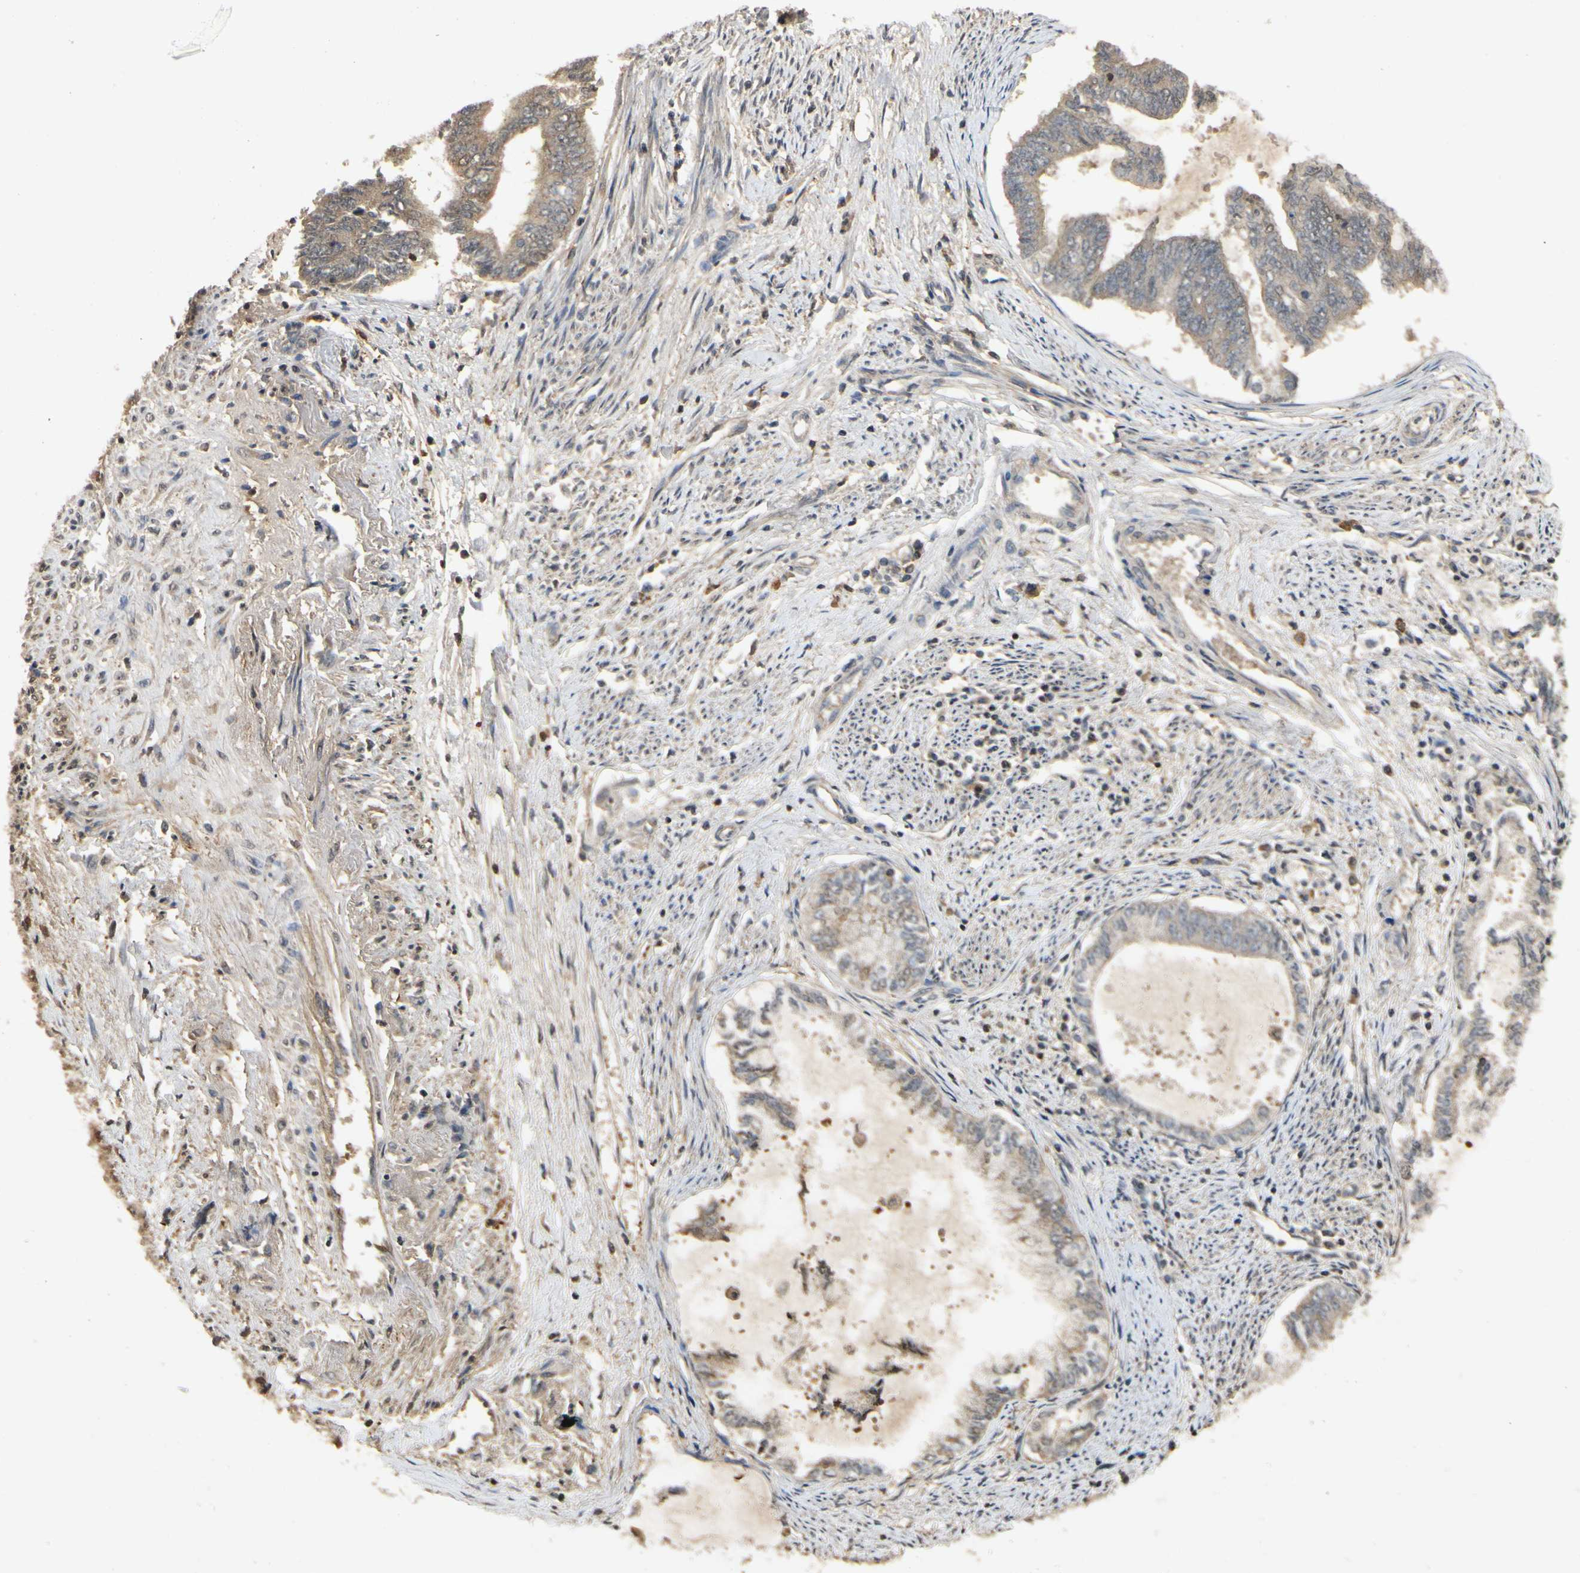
{"staining": {"intensity": "weak", "quantity": ">75%", "location": "cytoplasmic/membranous"}, "tissue": "endometrial cancer", "cell_type": "Tumor cells", "image_type": "cancer", "snomed": [{"axis": "morphology", "description": "Adenocarcinoma, NOS"}, {"axis": "topography", "description": "Endometrium"}], "caption": "Immunohistochemistry (IHC) staining of adenocarcinoma (endometrial), which reveals low levels of weak cytoplasmic/membranous expression in about >75% of tumor cells indicating weak cytoplasmic/membranous protein staining. The staining was performed using DAB (3,3'-diaminobenzidine) (brown) for protein detection and nuclei were counterstained in hematoxylin (blue).", "gene": "SOD1", "patient": {"sex": "female", "age": 86}}